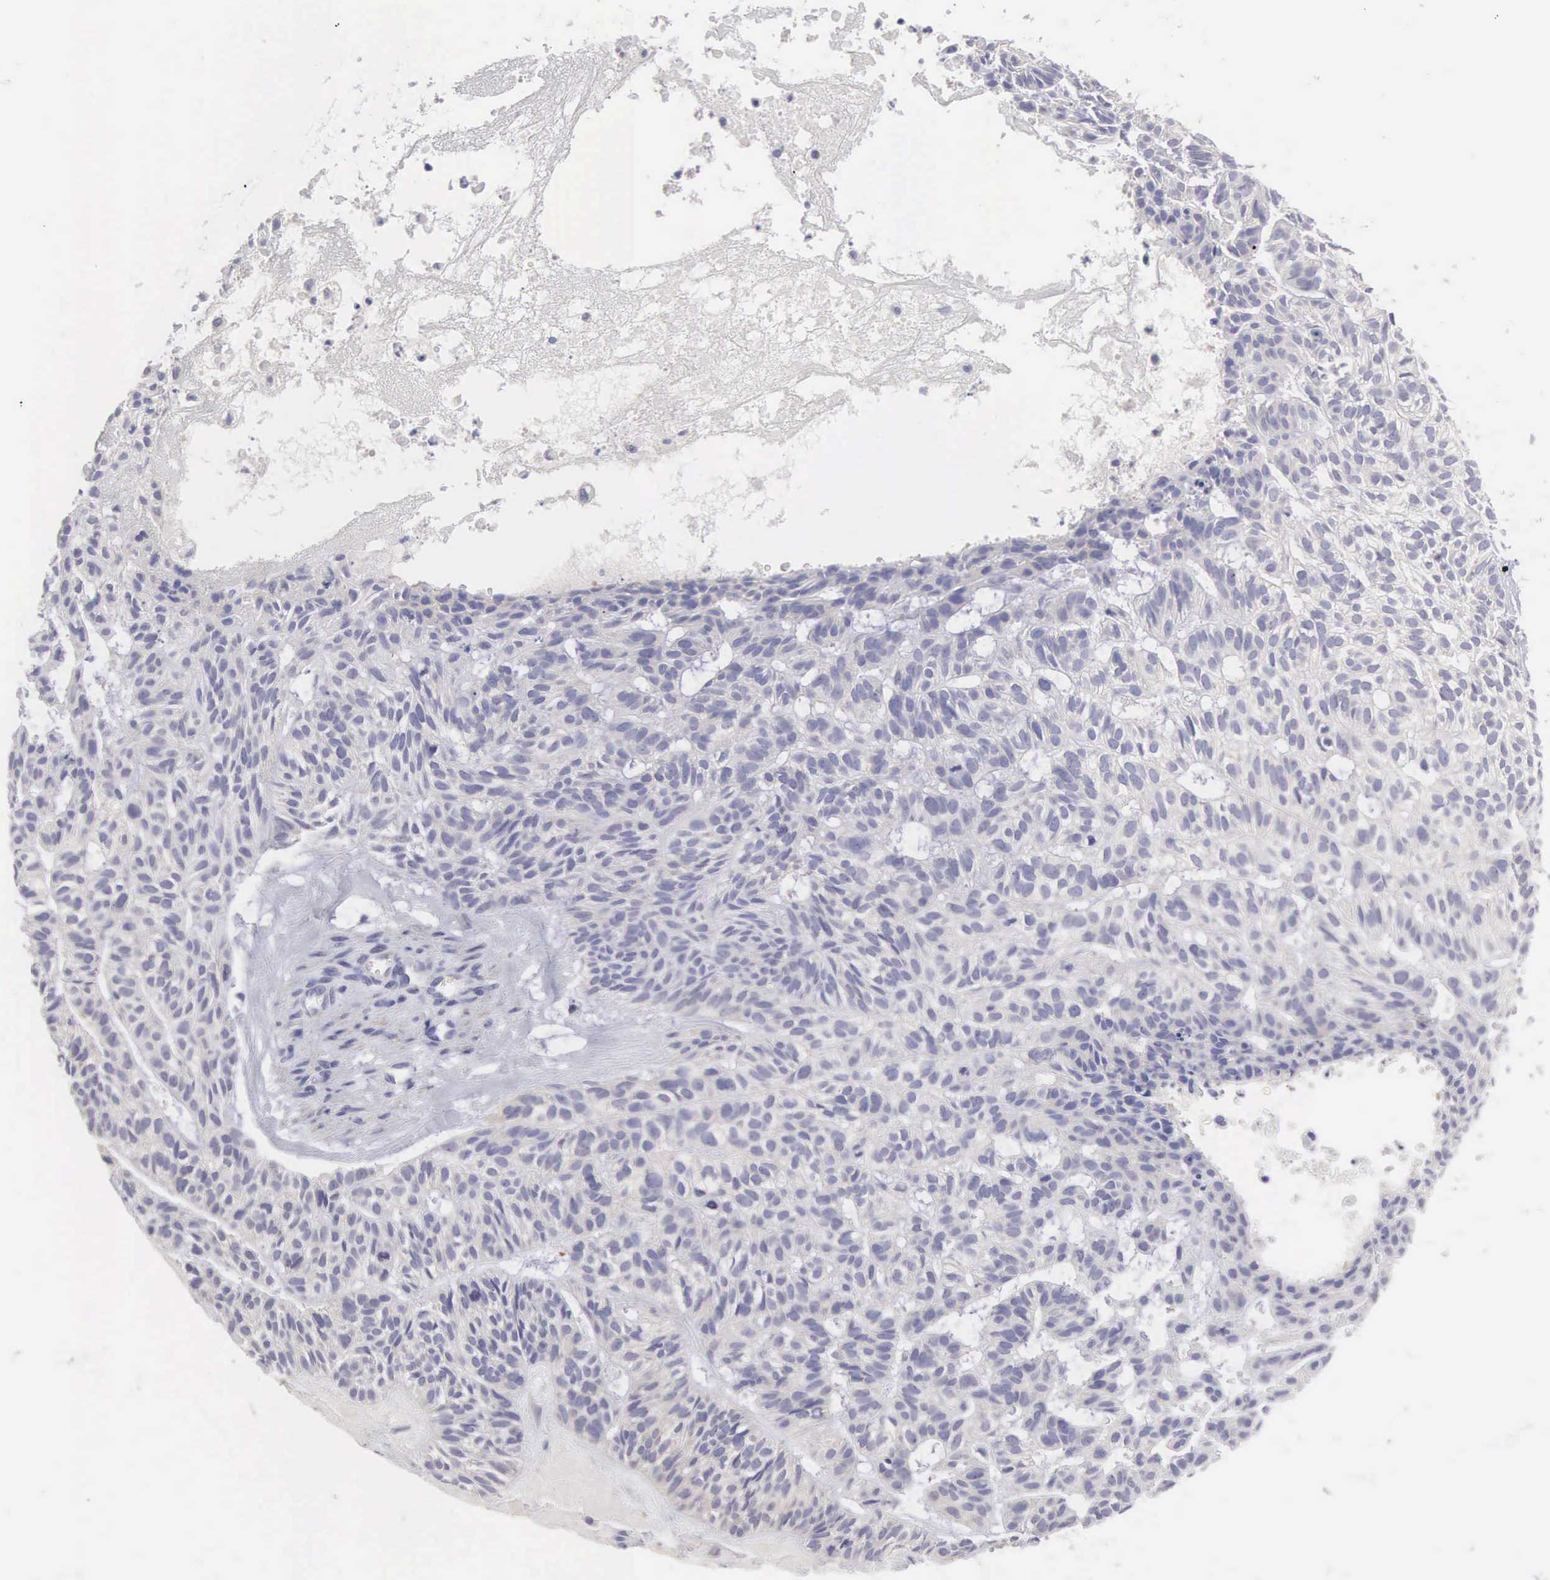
{"staining": {"intensity": "negative", "quantity": "none", "location": "none"}, "tissue": "skin cancer", "cell_type": "Tumor cells", "image_type": "cancer", "snomed": [{"axis": "morphology", "description": "Basal cell carcinoma"}, {"axis": "topography", "description": "Skin"}], "caption": "This is an immunohistochemistry histopathology image of basal cell carcinoma (skin). There is no expression in tumor cells.", "gene": "SLITRK4", "patient": {"sex": "male", "age": 75}}